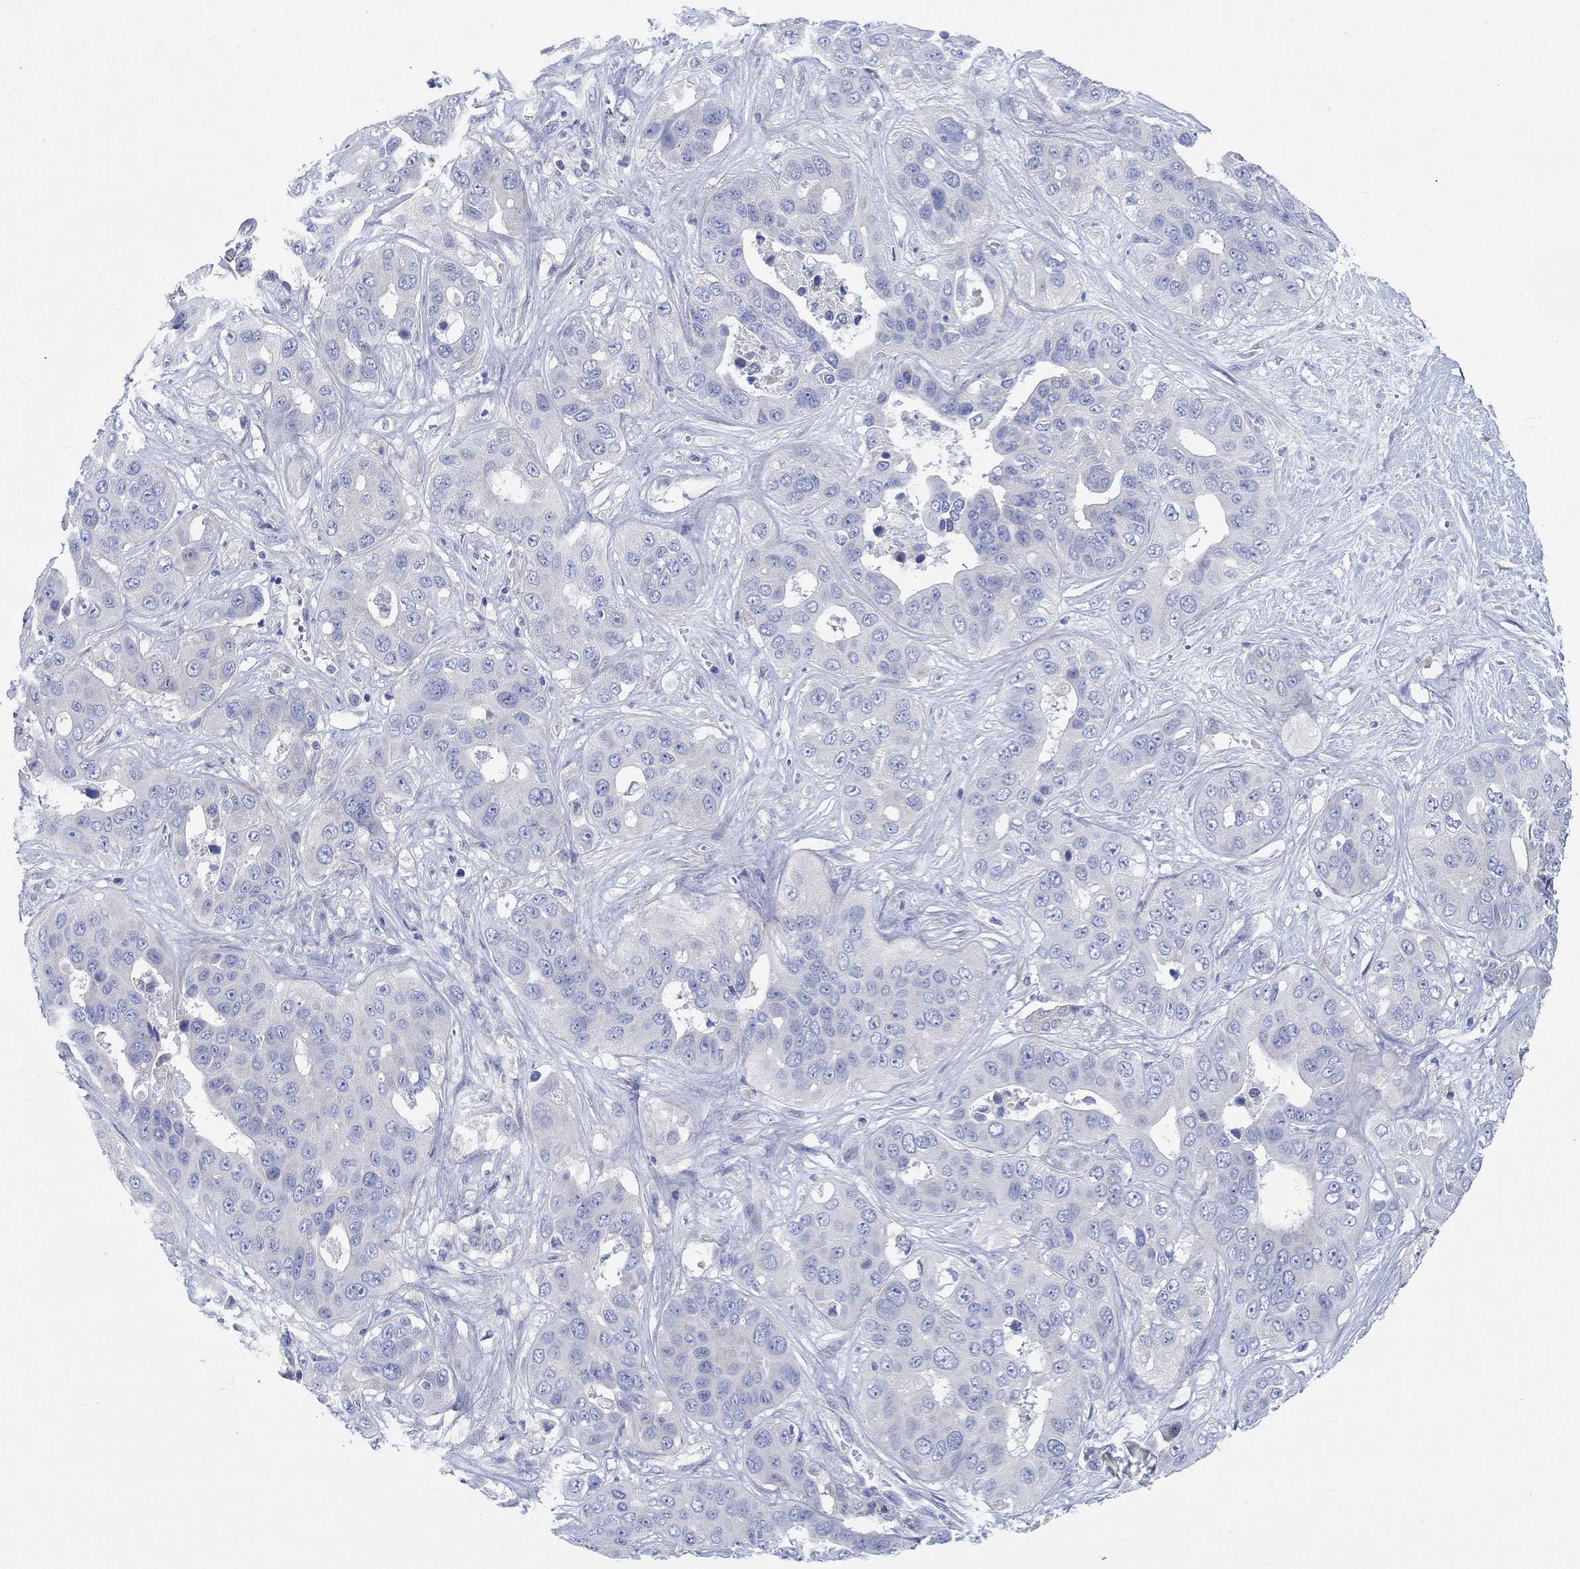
{"staining": {"intensity": "negative", "quantity": "none", "location": "none"}, "tissue": "liver cancer", "cell_type": "Tumor cells", "image_type": "cancer", "snomed": [{"axis": "morphology", "description": "Cholangiocarcinoma"}, {"axis": "topography", "description": "Liver"}], "caption": "IHC histopathology image of neoplastic tissue: liver cancer stained with DAB (3,3'-diaminobenzidine) demonstrates no significant protein expression in tumor cells.", "gene": "REEP6", "patient": {"sex": "female", "age": 52}}